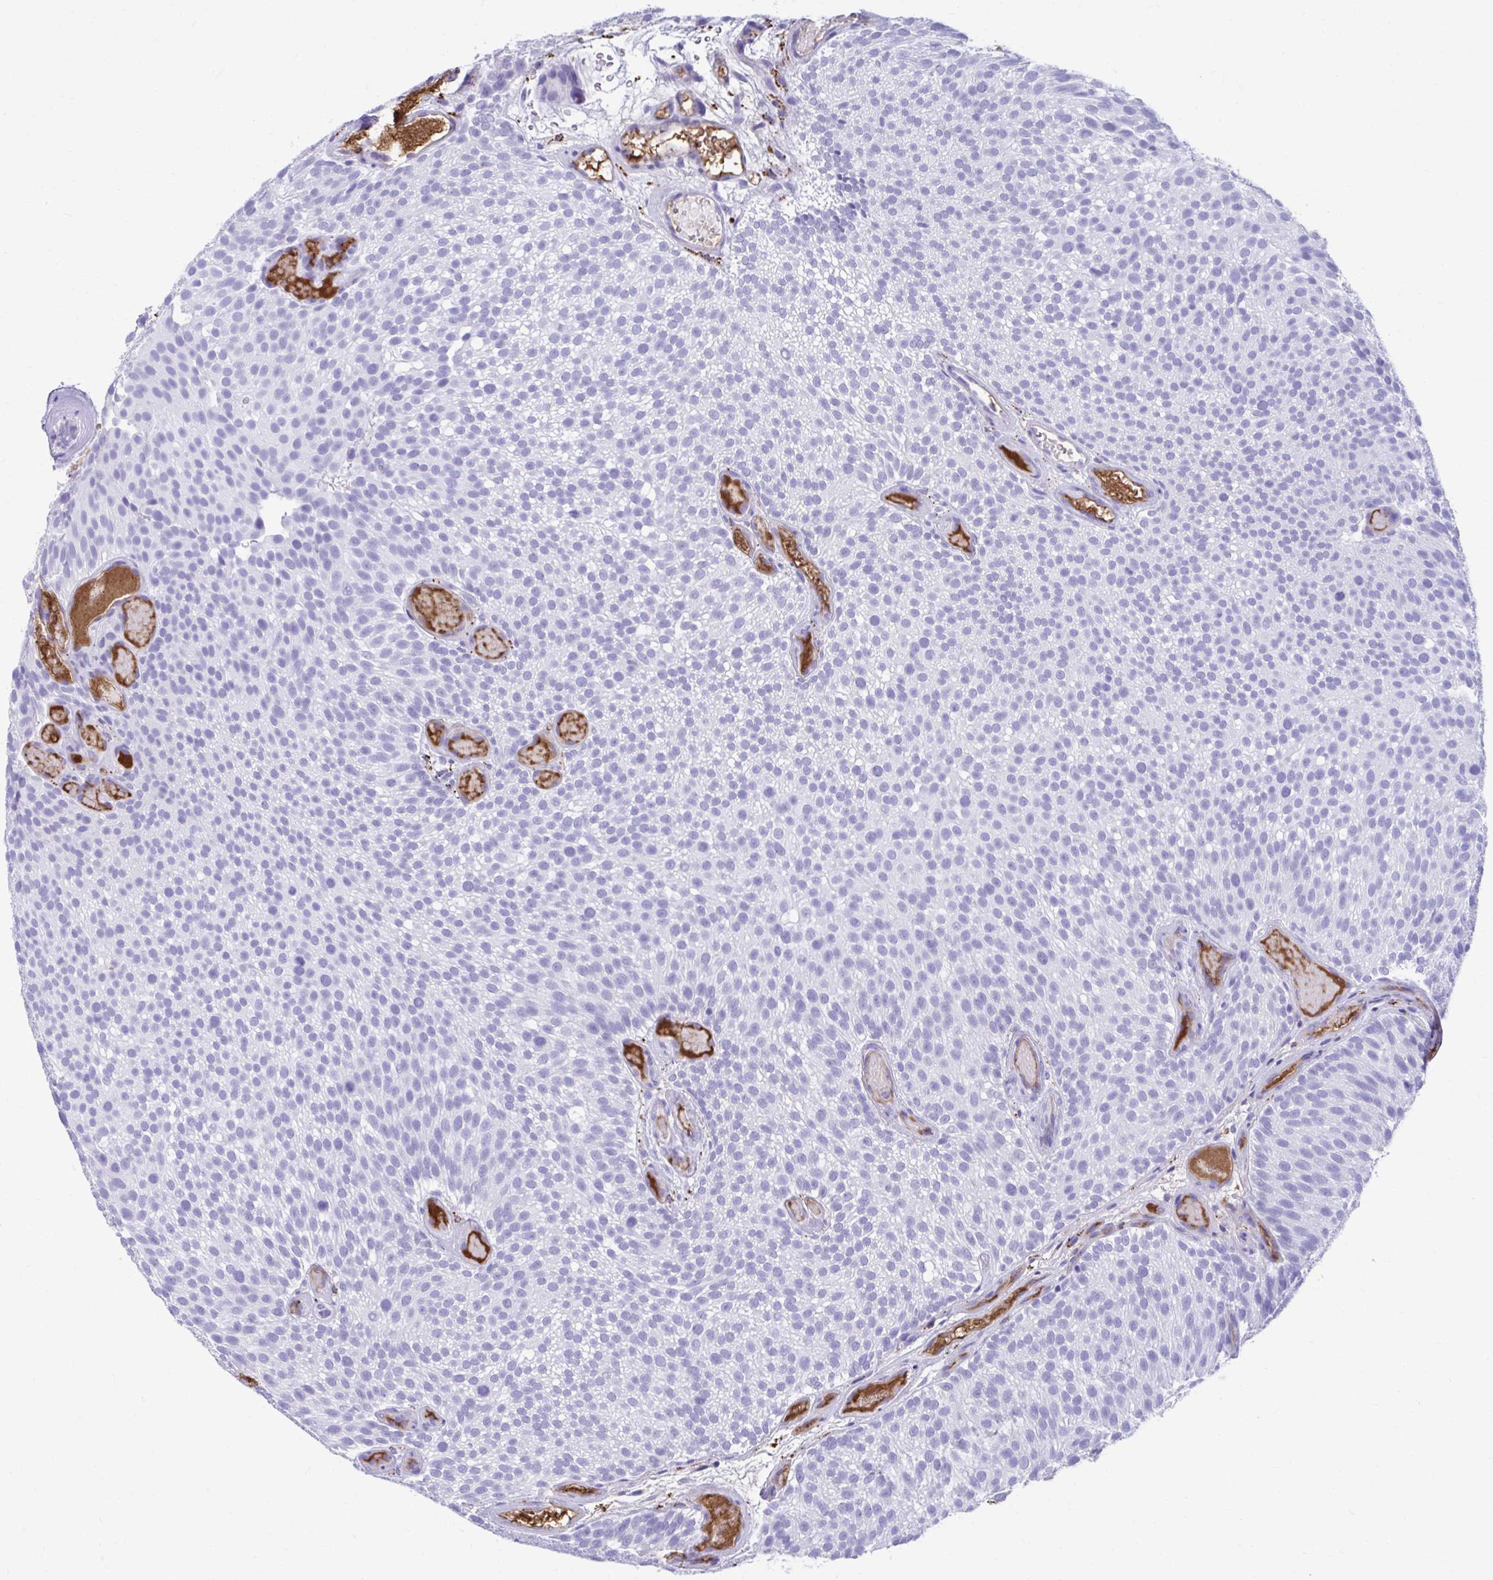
{"staining": {"intensity": "negative", "quantity": "none", "location": "none"}, "tissue": "urothelial cancer", "cell_type": "Tumor cells", "image_type": "cancer", "snomed": [{"axis": "morphology", "description": "Urothelial carcinoma, Low grade"}, {"axis": "topography", "description": "Urinary bladder"}], "caption": "Immunohistochemical staining of human urothelial carcinoma (low-grade) reveals no significant positivity in tumor cells. Nuclei are stained in blue.", "gene": "SMIM9", "patient": {"sex": "male", "age": 78}}